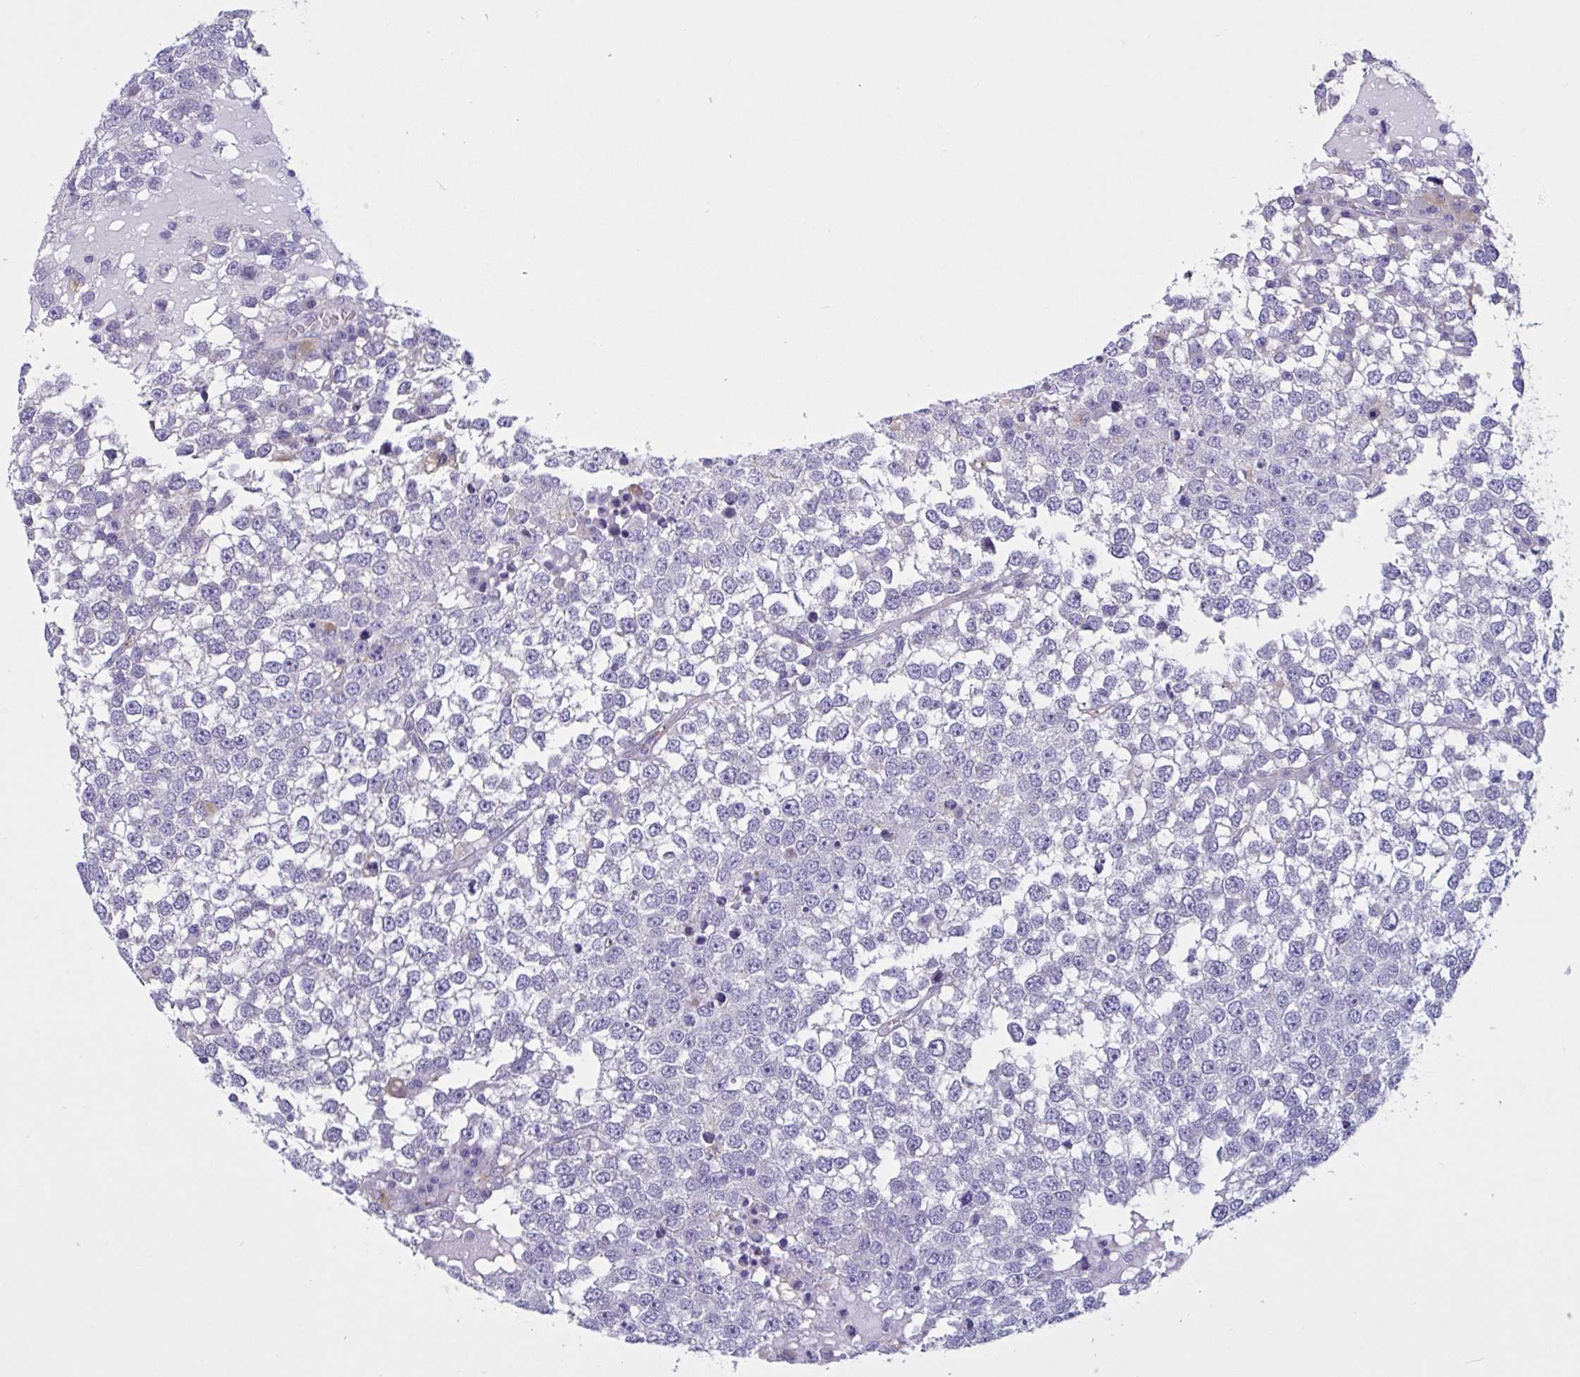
{"staining": {"intensity": "negative", "quantity": "none", "location": "none"}, "tissue": "testis cancer", "cell_type": "Tumor cells", "image_type": "cancer", "snomed": [{"axis": "morphology", "description": "Seminoma, NOS"}, {"axis": "topography", "description": "Testis"}], "caption": "Immunohistochemical staining of testis cancer reveals no significant positivity in tumor cells.", "gene": "RPL22L1", "patient": {"sex": "male", "age": 65}}